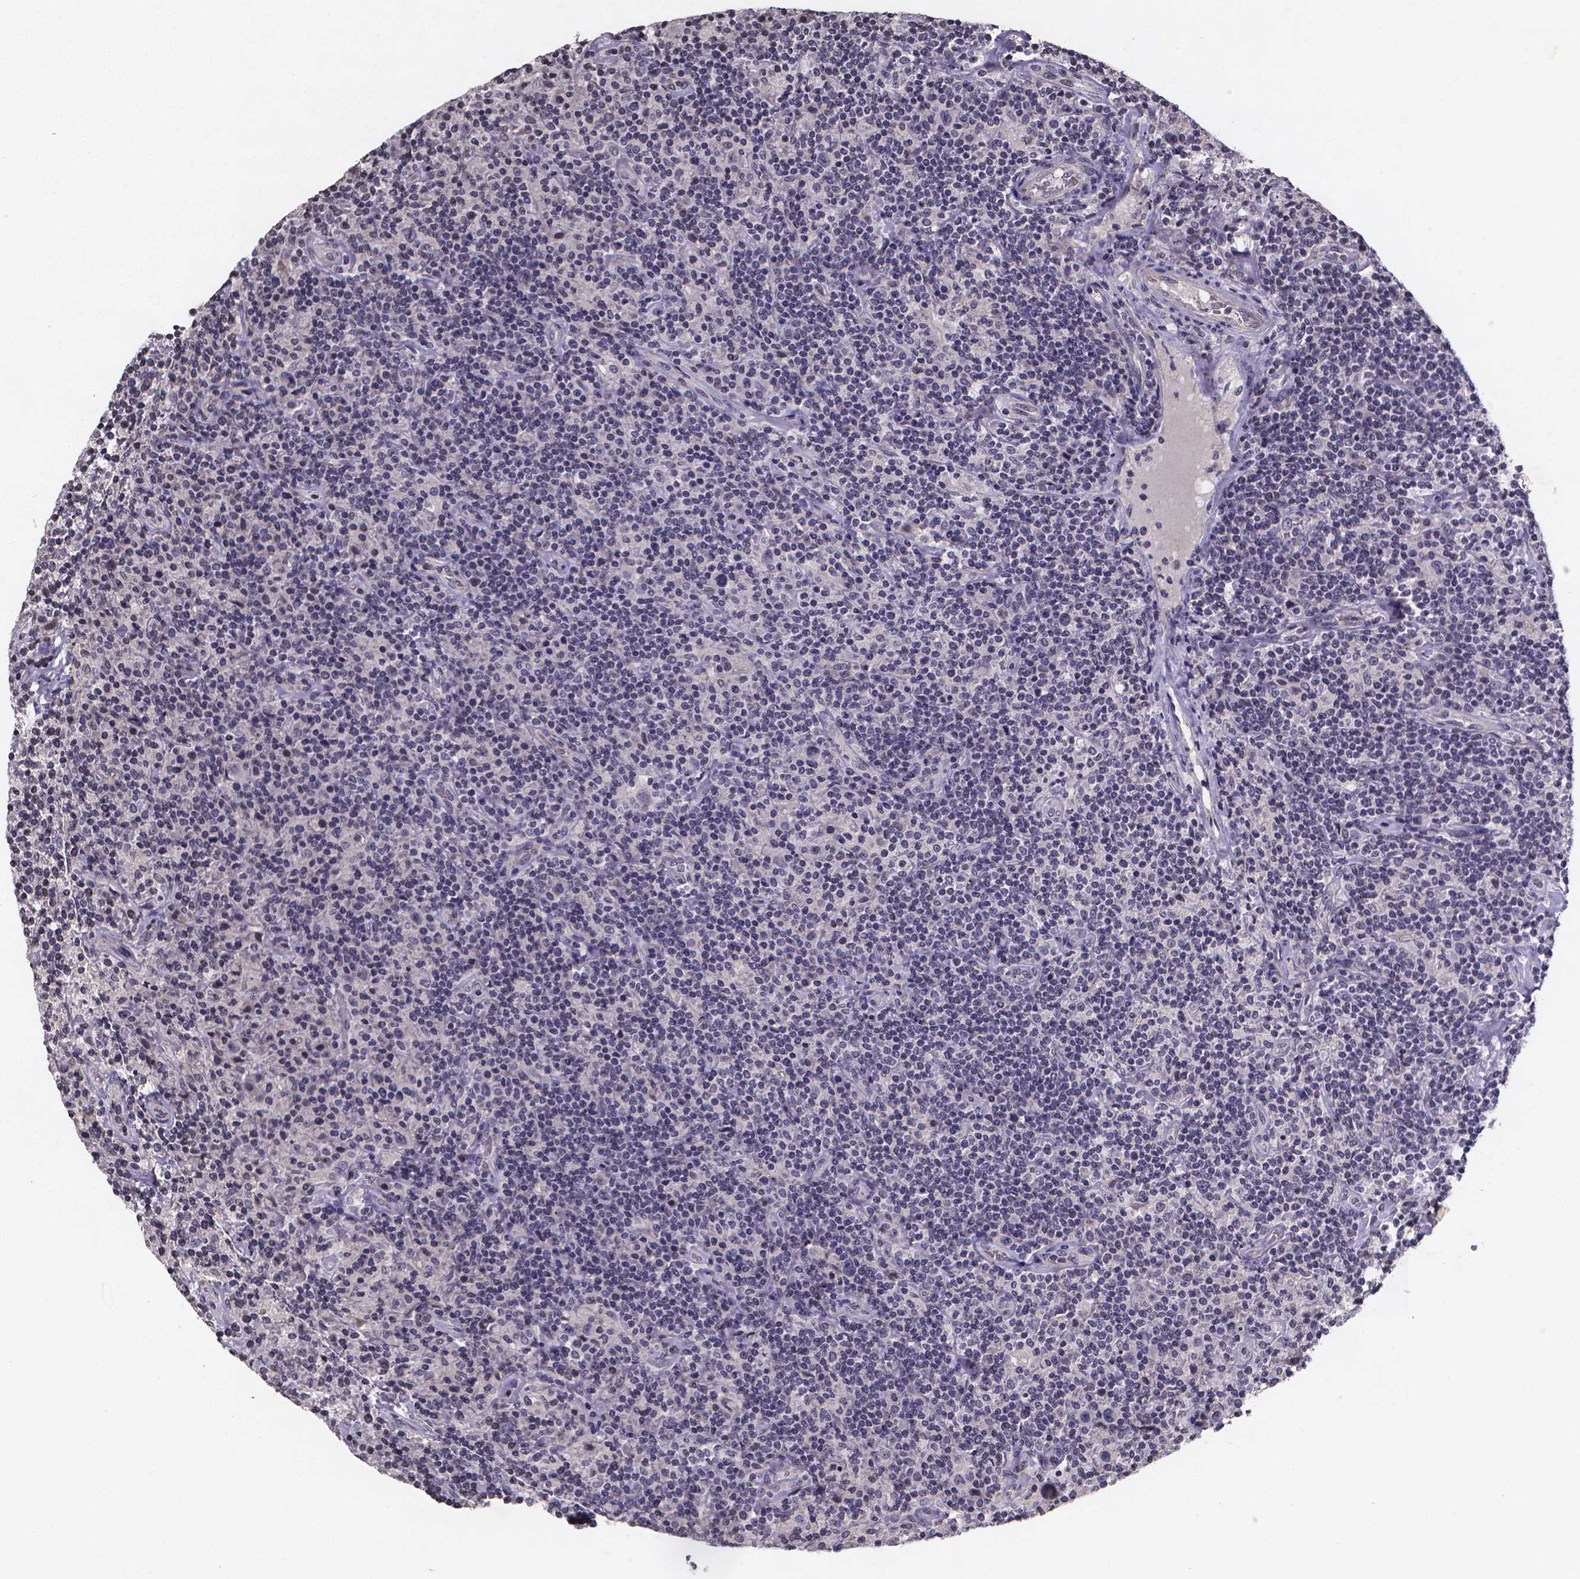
{"staining": {"intensity": "negative", "quantity": "none", "location": "none"}, "tissue": "lymphoma", "cell_type": "Tumor cells", "image_type": "cancer", "snomed": [{"axis": "morphology", "description": "Hodgkin's disease, NOS"}, {"axis": "topography", "description": "Lymph node"}], "caption": "Protein analysis of lymphoma reveals no significant staining in tumor cells.", "gene": "TP73", "patient": {"sex": "male", "age": 70}}